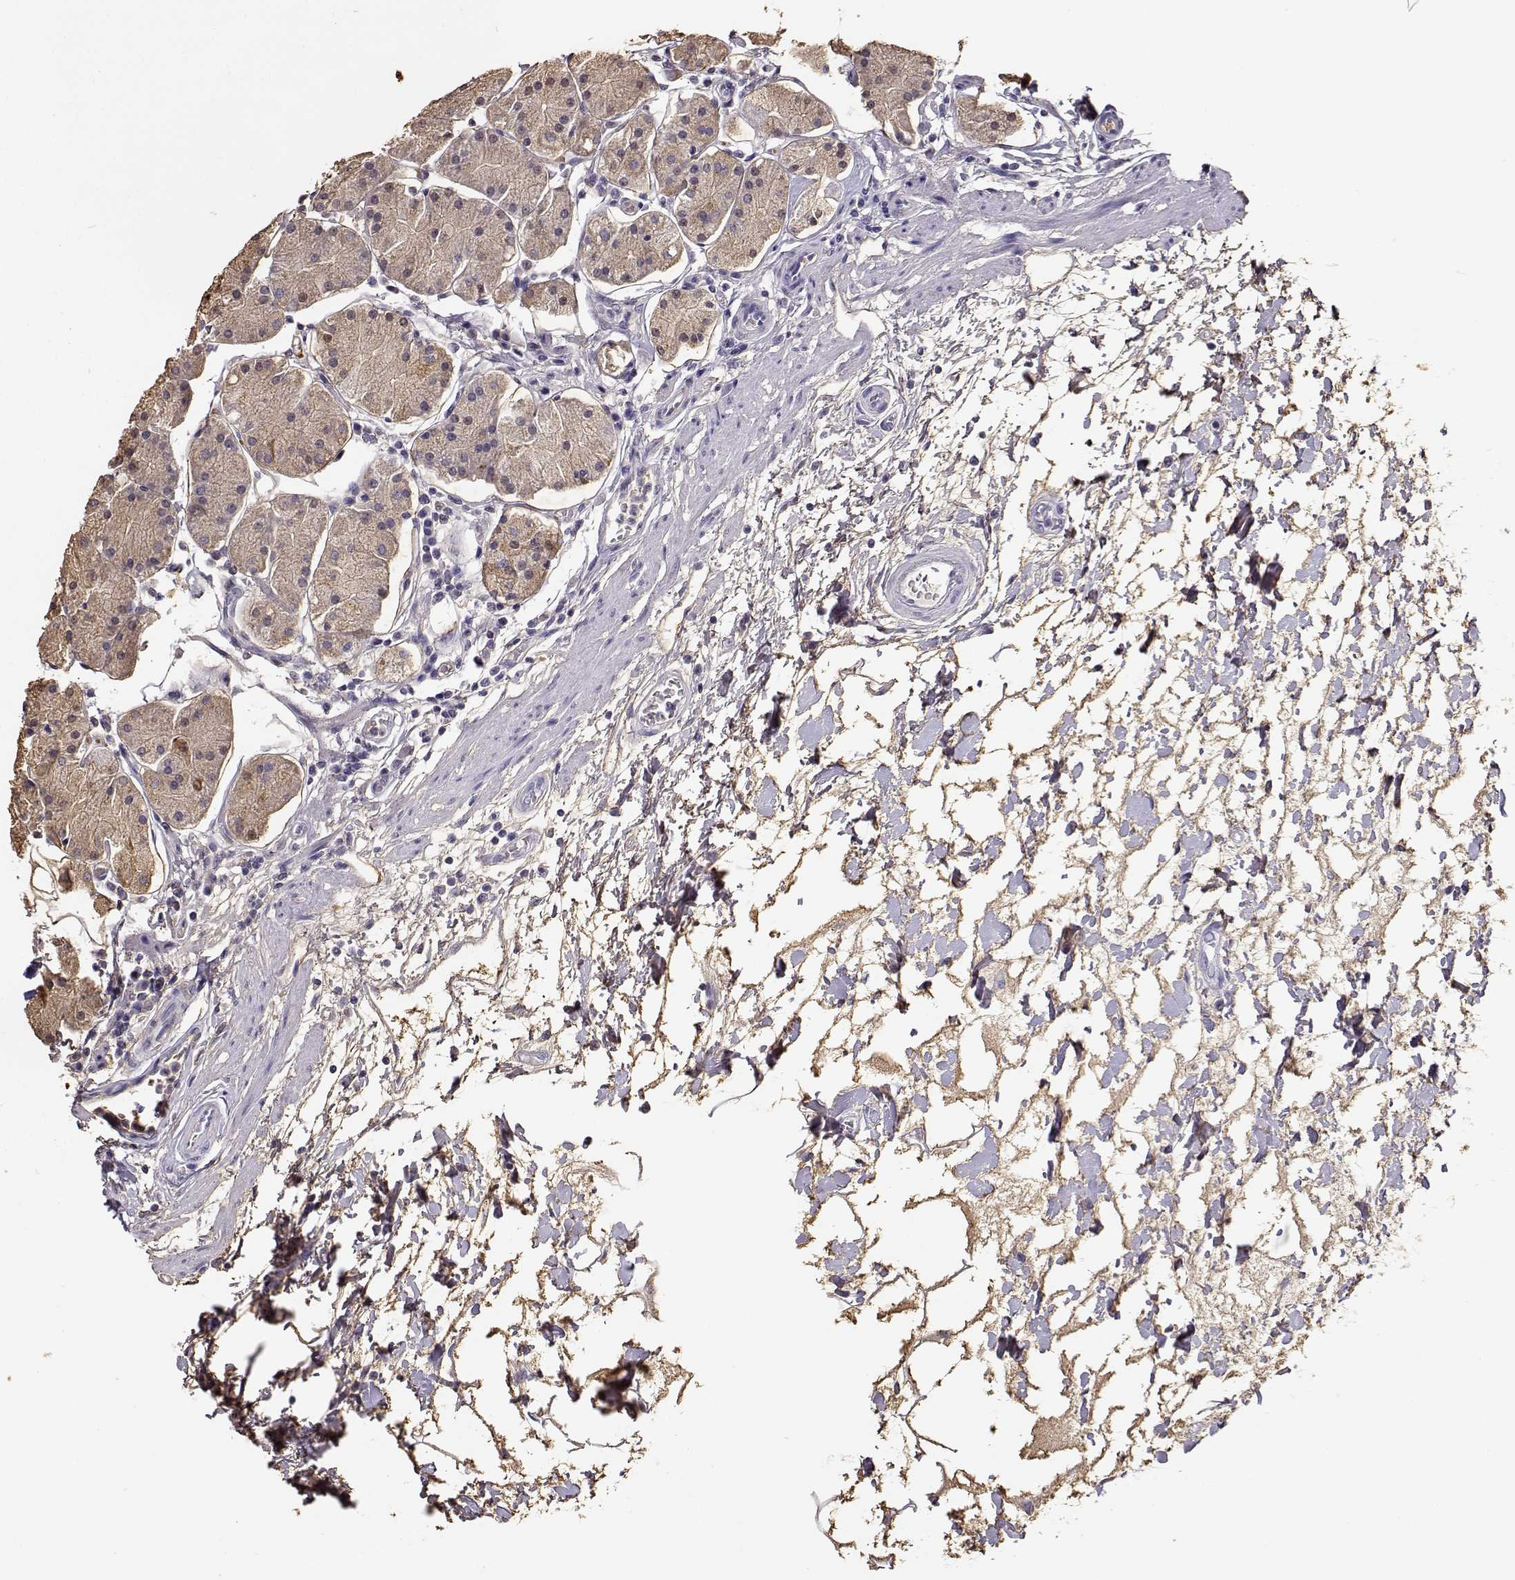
{"staining": {"intensity": "moderate", "quantity": "<25%", "location": "cytoplasmic/membranous"}, "tissue": "stomach", "cell_type": "Glandular cells", "image_type": "normal", "snomed": [{"axis": "morphology", "description": "Normal tissue, NOS"}, {"axis": "topography", "description": "Stomach"}], "caption": "Protein staining of benign stomach reveals moderate cytoplasmic/membranous positivity in approximately <25% of glandular cells. Nuclei are stained in blue.", "gene": "CABS1", "patient": {"sex": "male", "age": 54}}